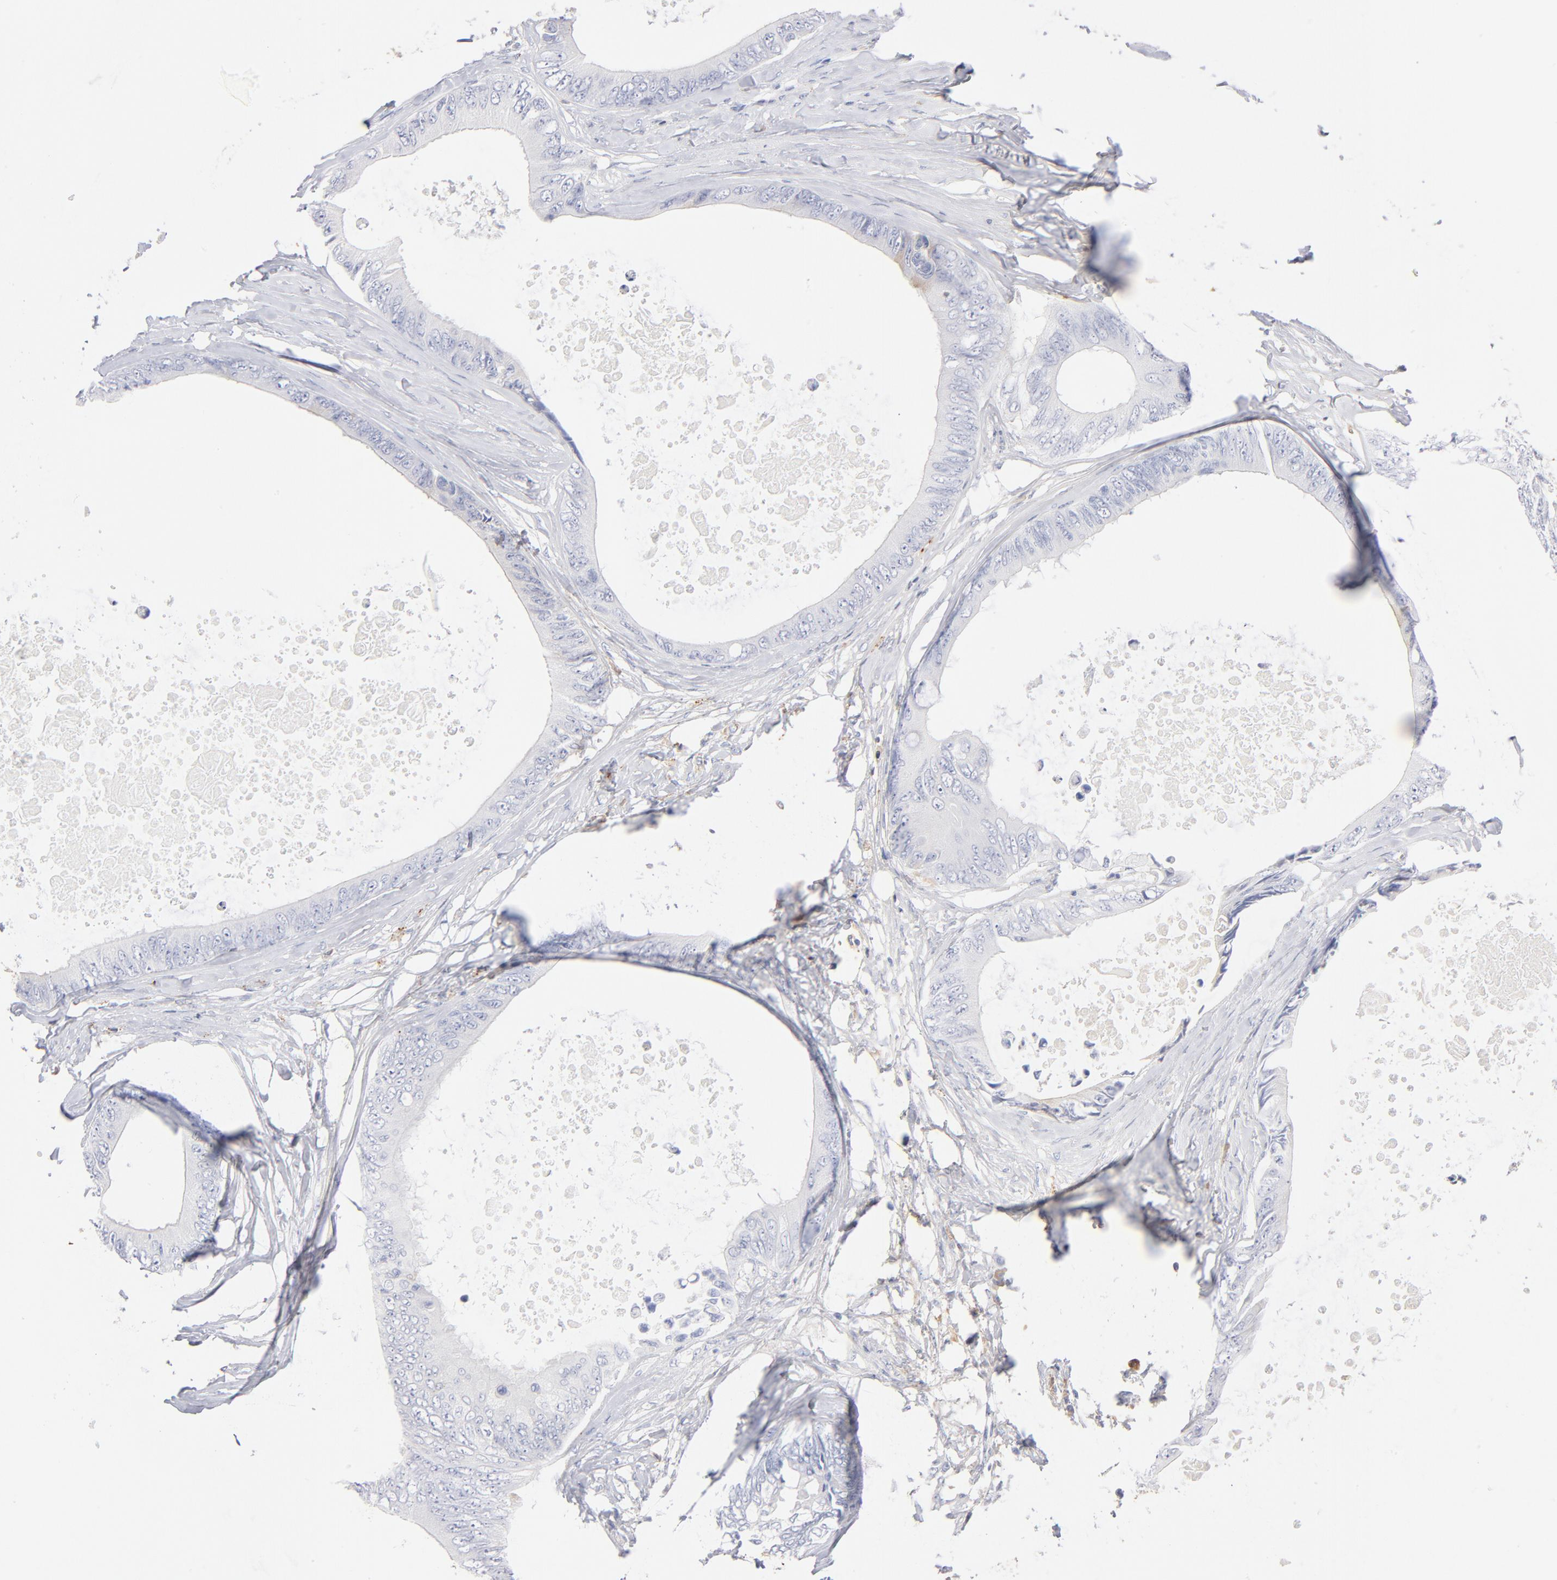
{"staining": {"intensity": "negative", "quantity": "none", "location": "none"}, "tissue": "colorectal cancer", "cell_type": "Tumor cells", "image_type": "cancer", "snomed": [{"axis": "morphology", "description": "Normal tissue, NOS"}, {"axis": "morphology", "description": "Adenocarcinoma, NOS"}, {"axis": "topography", "description": "Rectum"}, {"axis": "topography", "description": "Peripheral nerve tissue"}], "caption": "The histopathology image reveals no significant expression in tumor cells of adenocarcinoma (colorectal). Nuclei are stained in blue.", "gene": "C3", "patient": {"sex": "female", "age": 77}}